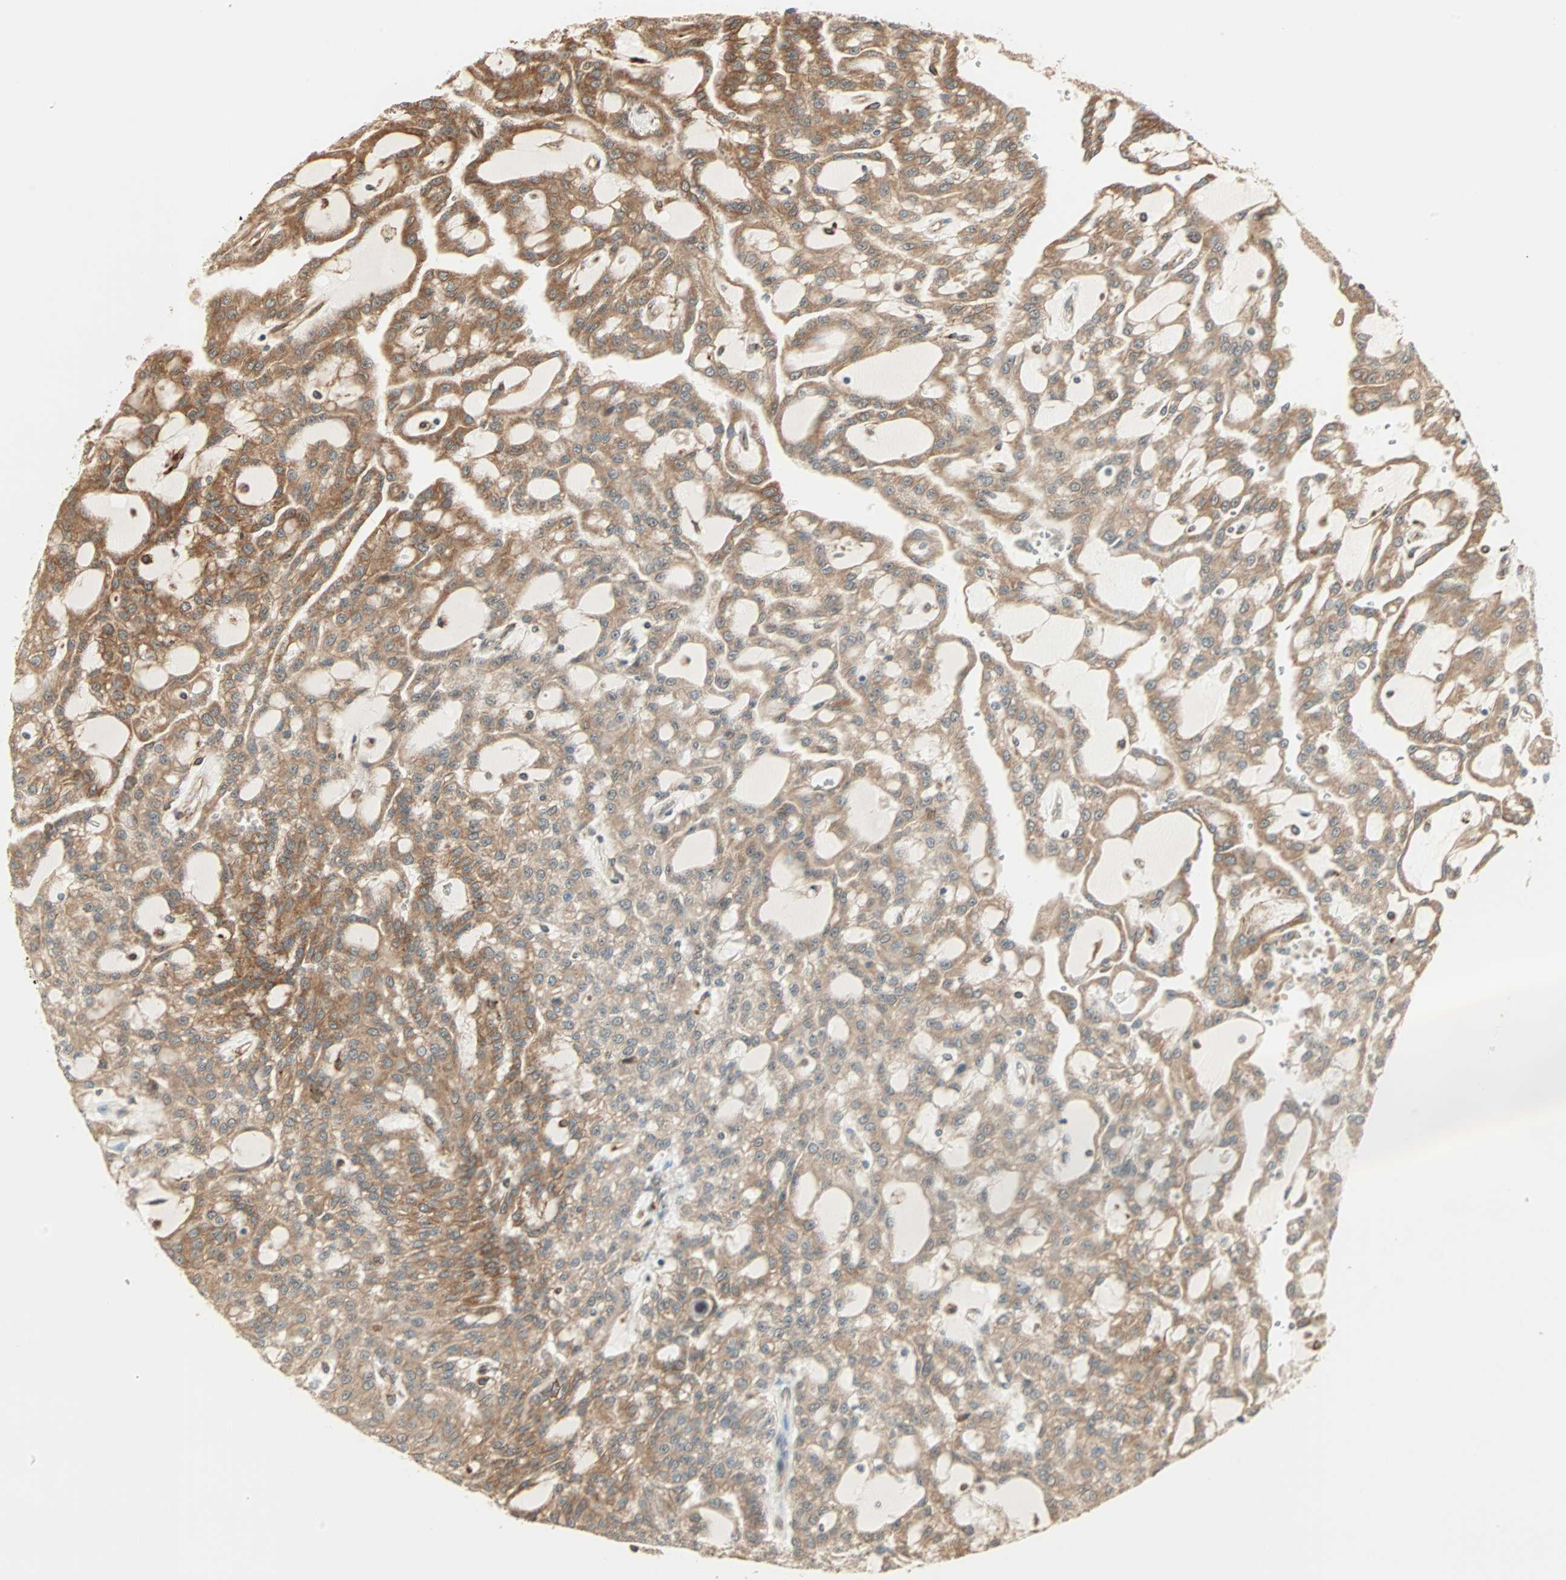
{"staining": {"intensity": "moderate", "quantity": ">75%", "location": "cytoplasmic/membranous"}, "tissue": "renal cancer", "cell_type": "Tumor cells", "image_type": "cancer", "snomed": [{"axis": "morphology", "description": "Adenocarcinoma, NOS"}, {"axis": "topography", "description": "Kidney"}], "caption": "Renal cancer stained for a protein (brown) demonstrates moderate cytoplasmic/membranous positive positivity in about >75% of tumor cells.", "gene": "P4HA1", "patient": {"sex": "male", "age": 63}}